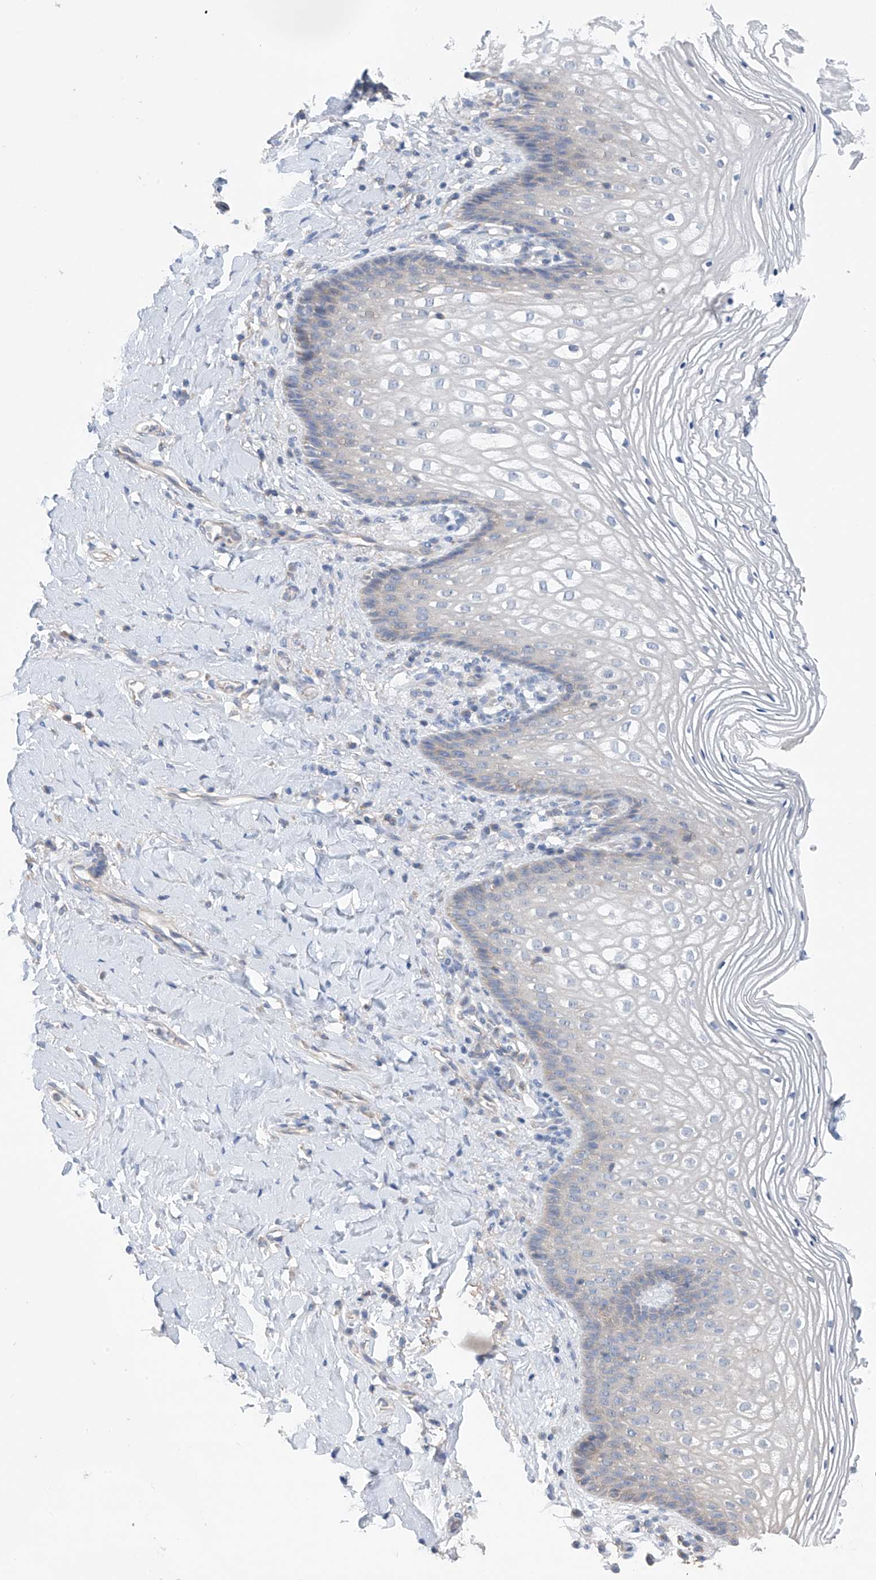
{"staining": {"intensity": "negative", "quantity": "none", "location": "none"}, "tissue": "vagina", "cell_type": "Squamous epithelial cells", "image_type": "normal", "snomed": [{"axis": "morphology", "description": "Normal tissue, NOS"}, {"axis": "topography", "description": "Vagina"}], "caption": "Squamous epithelial cells show no significant protein expression in benign vagina.", "gene": "SYN3", "patient": {"sex": "female", "age": 60}}